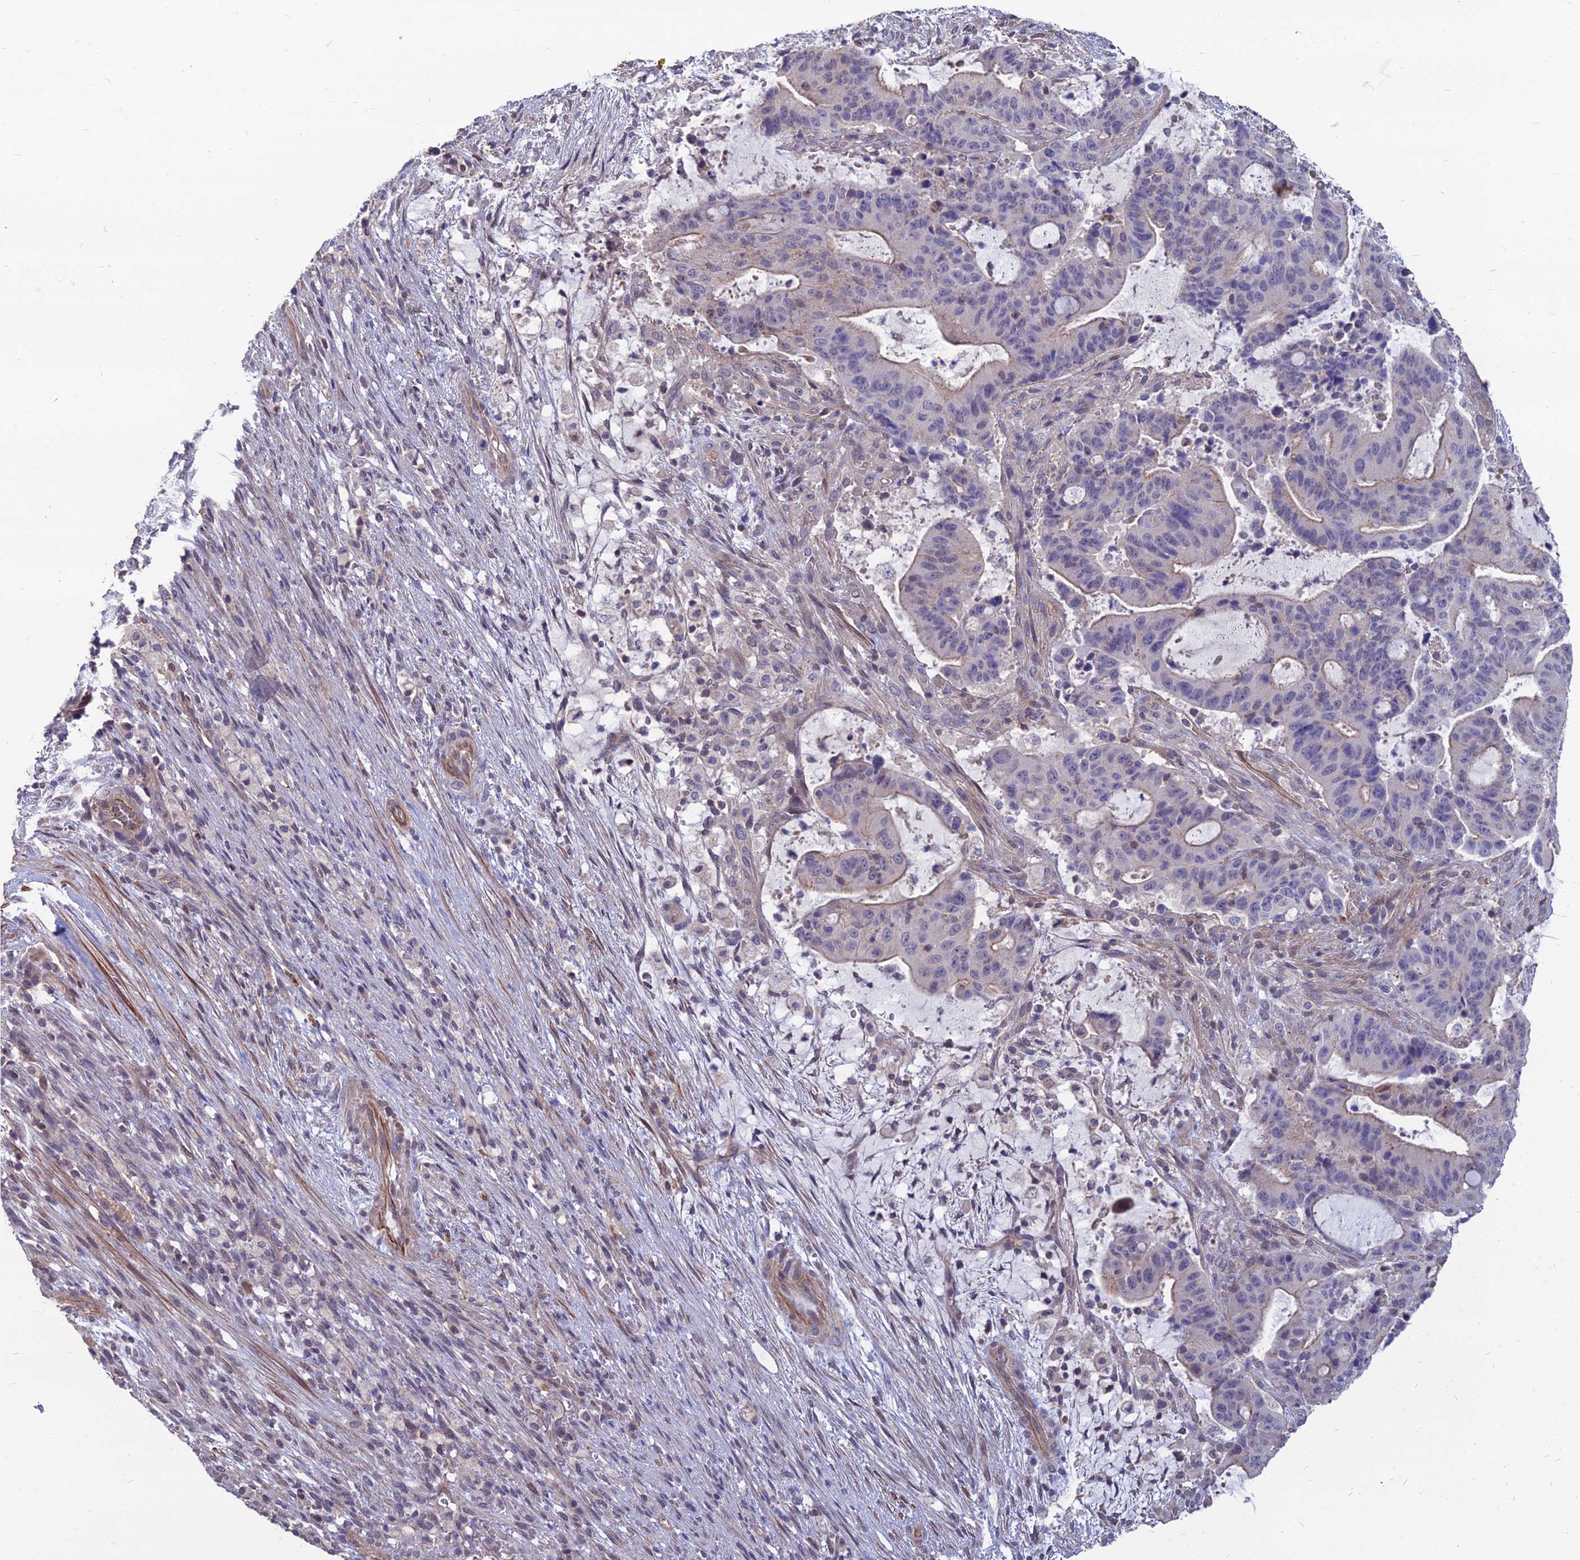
{"staining": {"intensity": "negative", "quantity": "none", "location": "none"}, "tissue": "liver cancer", "cell_type": "Tumor cells", "image_type": "cancer", "snomed": [{"axis": "morphology", "description": "Normal tissue, NOS"}, {"axis": "morphology", "description": "Cholangiocarcinoma"}, {"axis": "topography", "description": "Liver"}, {"axis": "topography", "description": "Peripheral nerve tissue"}], "caption": "This photomicrograph is of liver cancer stained with immunohistochemistry to label a protein in brown with the nuclei are counter-stained blue. There is no positivity in tumor cells.", "gene": "OPA3", "patient": {"sex": "female", "age": 73}}